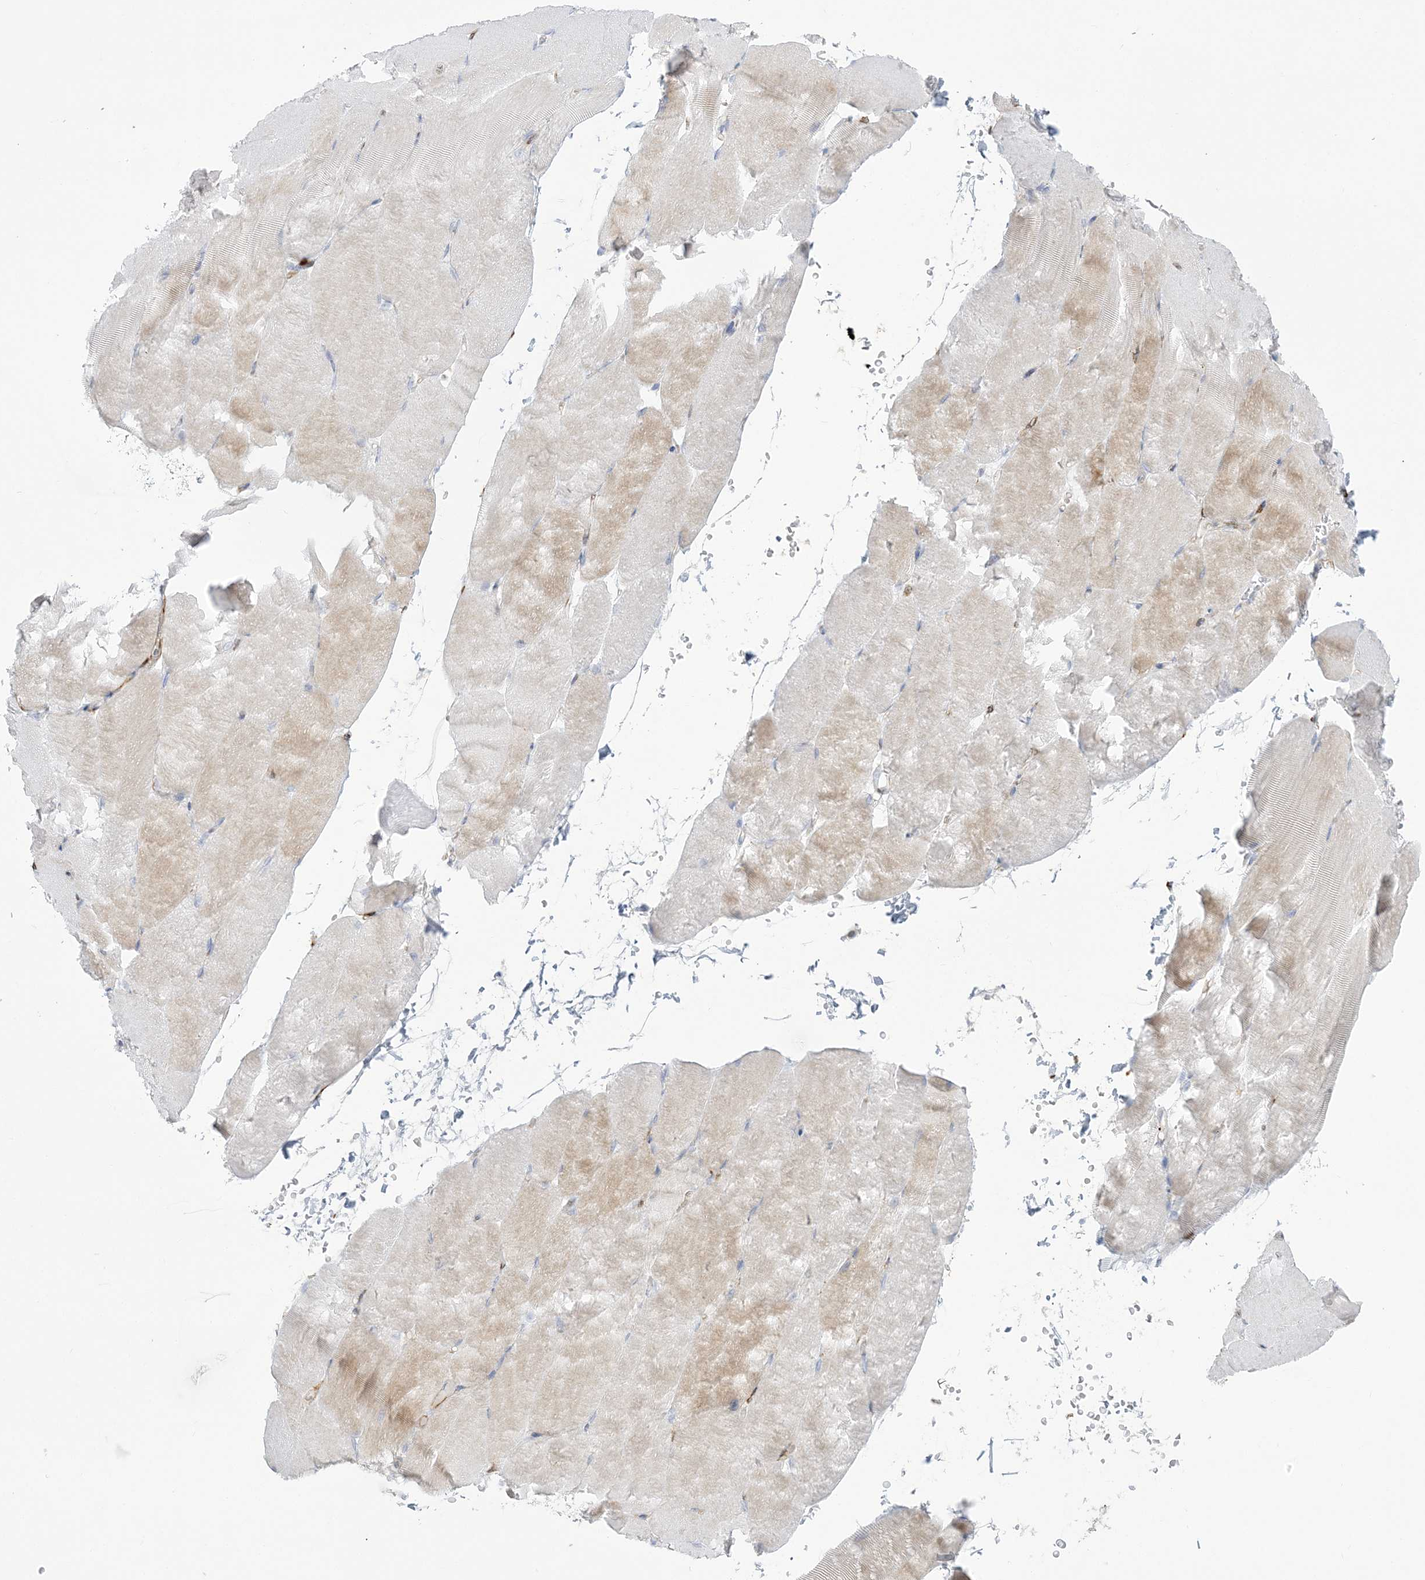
{"staining": {"intensity": "weak", "quantity": "25%-75%", "location": "cytoplasmic/membranous"}, "tissue": "skeletal muscle", "cell_type": "Myocytes", "image_type": "normal", "snomed": [{"axis": "morphology", "description": "Normal tissue, NOS"}, {"axis": "topography", "description": "Skeletal muscle"}, {"axis": "topography", "description": "Parathyroid gland"}], "caption": "Weak cytoplasmic/membranous protein positivity is appreciated in about 25%-75% of myocytes in skeletal muscle.", "gene": "PPIL6", "patient": {"sex": "female", "age": 37}}